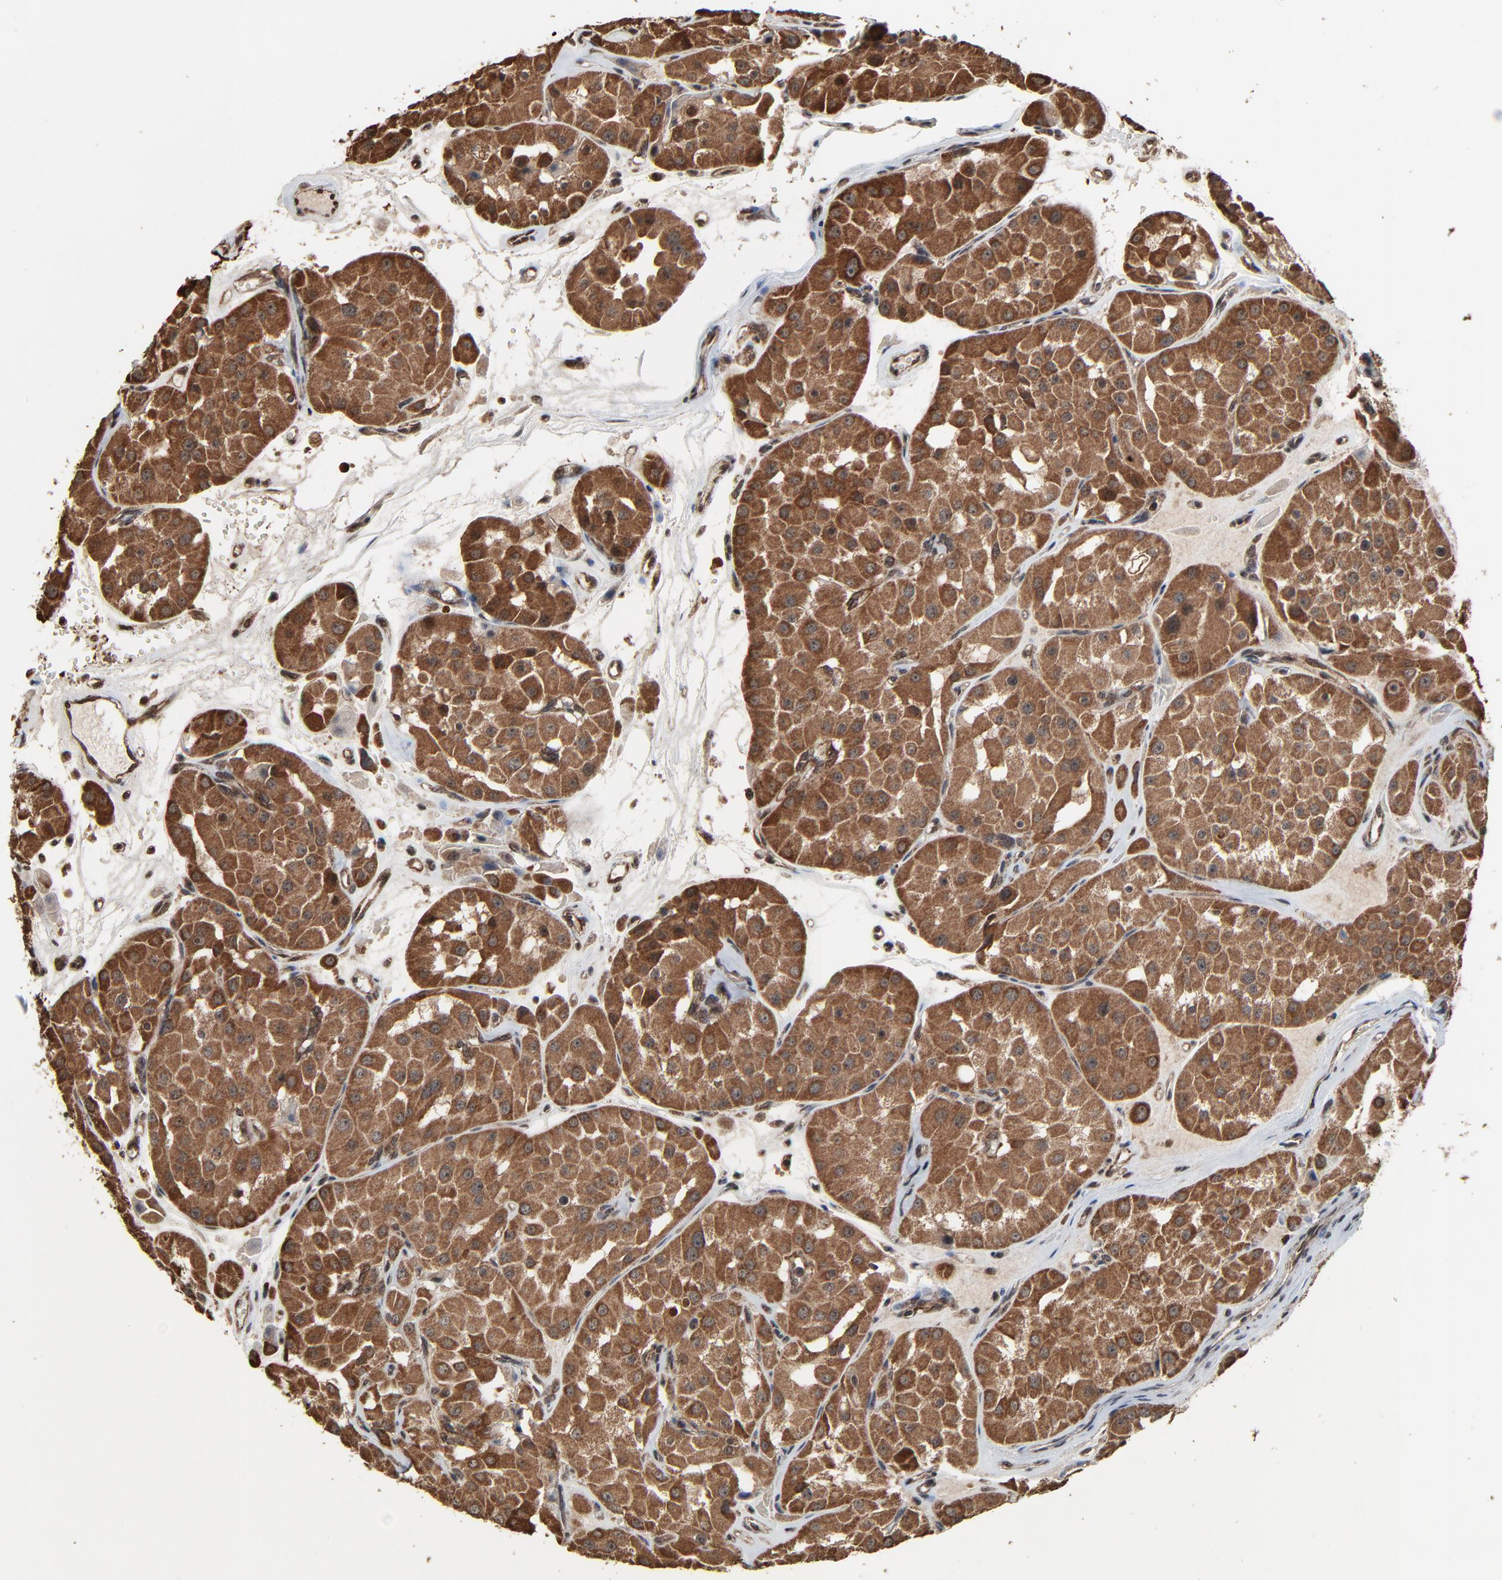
{"staining": {"intensity": "moderate", "quantity": ">75%", "location": "cytoplasmic/membranous,nuclear"}, "tissue": "renal cancer", "cell_type": "Tumor cells", "image_type": "cancer", "snomed": [{"axis": "morphology", "description": "Adenocarcinoma, uncertain malignant potential"}, {"axis": "topography", "description": "Kidney"}], "caption": "The immunohistochemical stain highlights moderate cytoplasmic/membranous and nuclear staining in tumor cells of renal adenocarcinoma,  uncertain malignant potential tissue.", "gene": "RHOJ", "patient": {"sex": "male", "age": 63}}